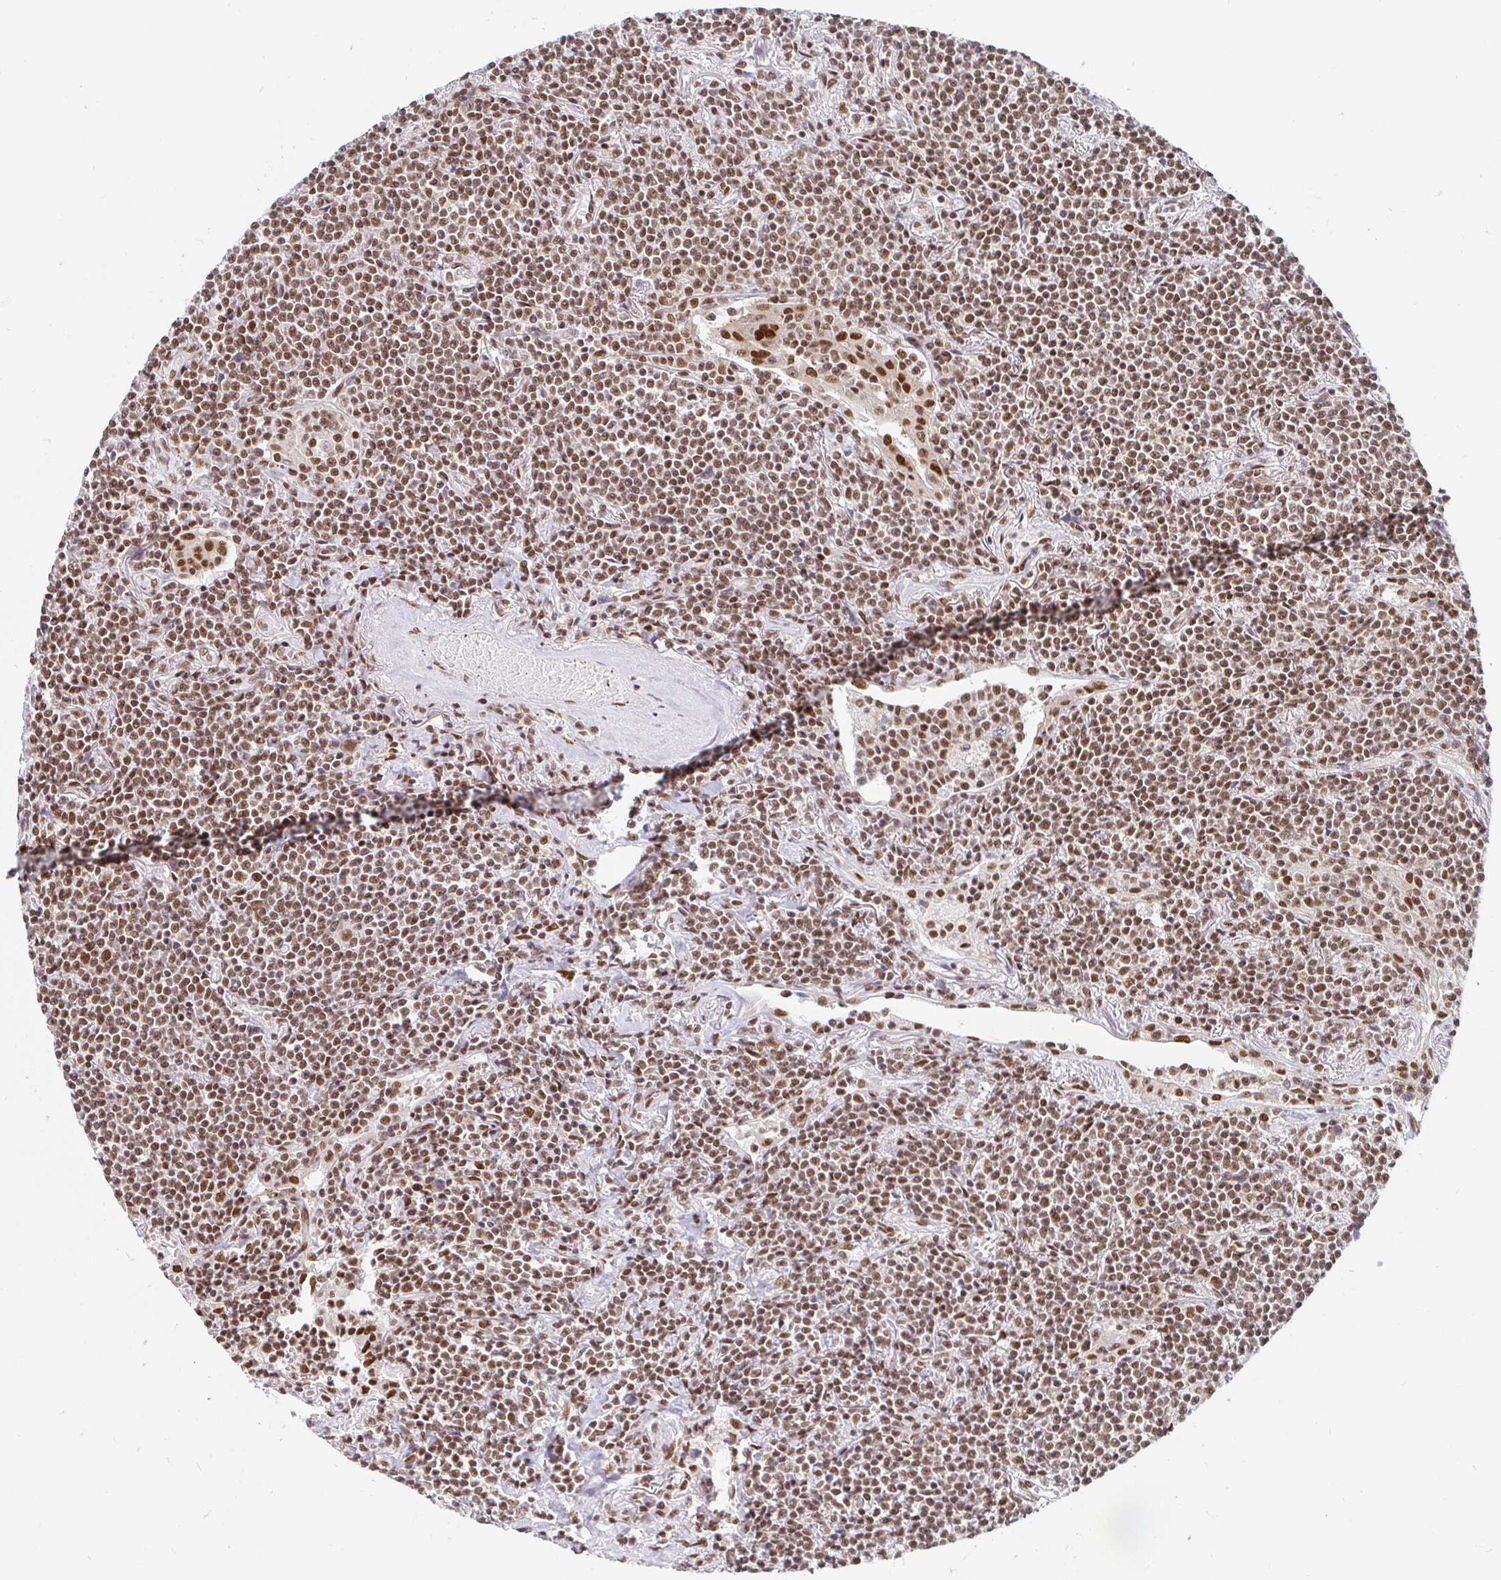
{"staining": {"intensity": "moderate", "quantity": ">75%", "location": "nuclear"}, "tissue": "lymphoma", "cell_type": "Tumor cells", "image_type": "cancer", "snomed": [{"axis": "morphology", "description": "Malignant lymphoma, non-Hodgkin's type, Low grade"}, {"axis": "topography", "description": "Lung"}], "caption": "Lymphoma tissue reveals moderate nuclear expression in about >75% of tumor cells, visualized by immunohistochemistry.", "gene": "RBMX", "patient": {"sex": "female", "age": 71}}